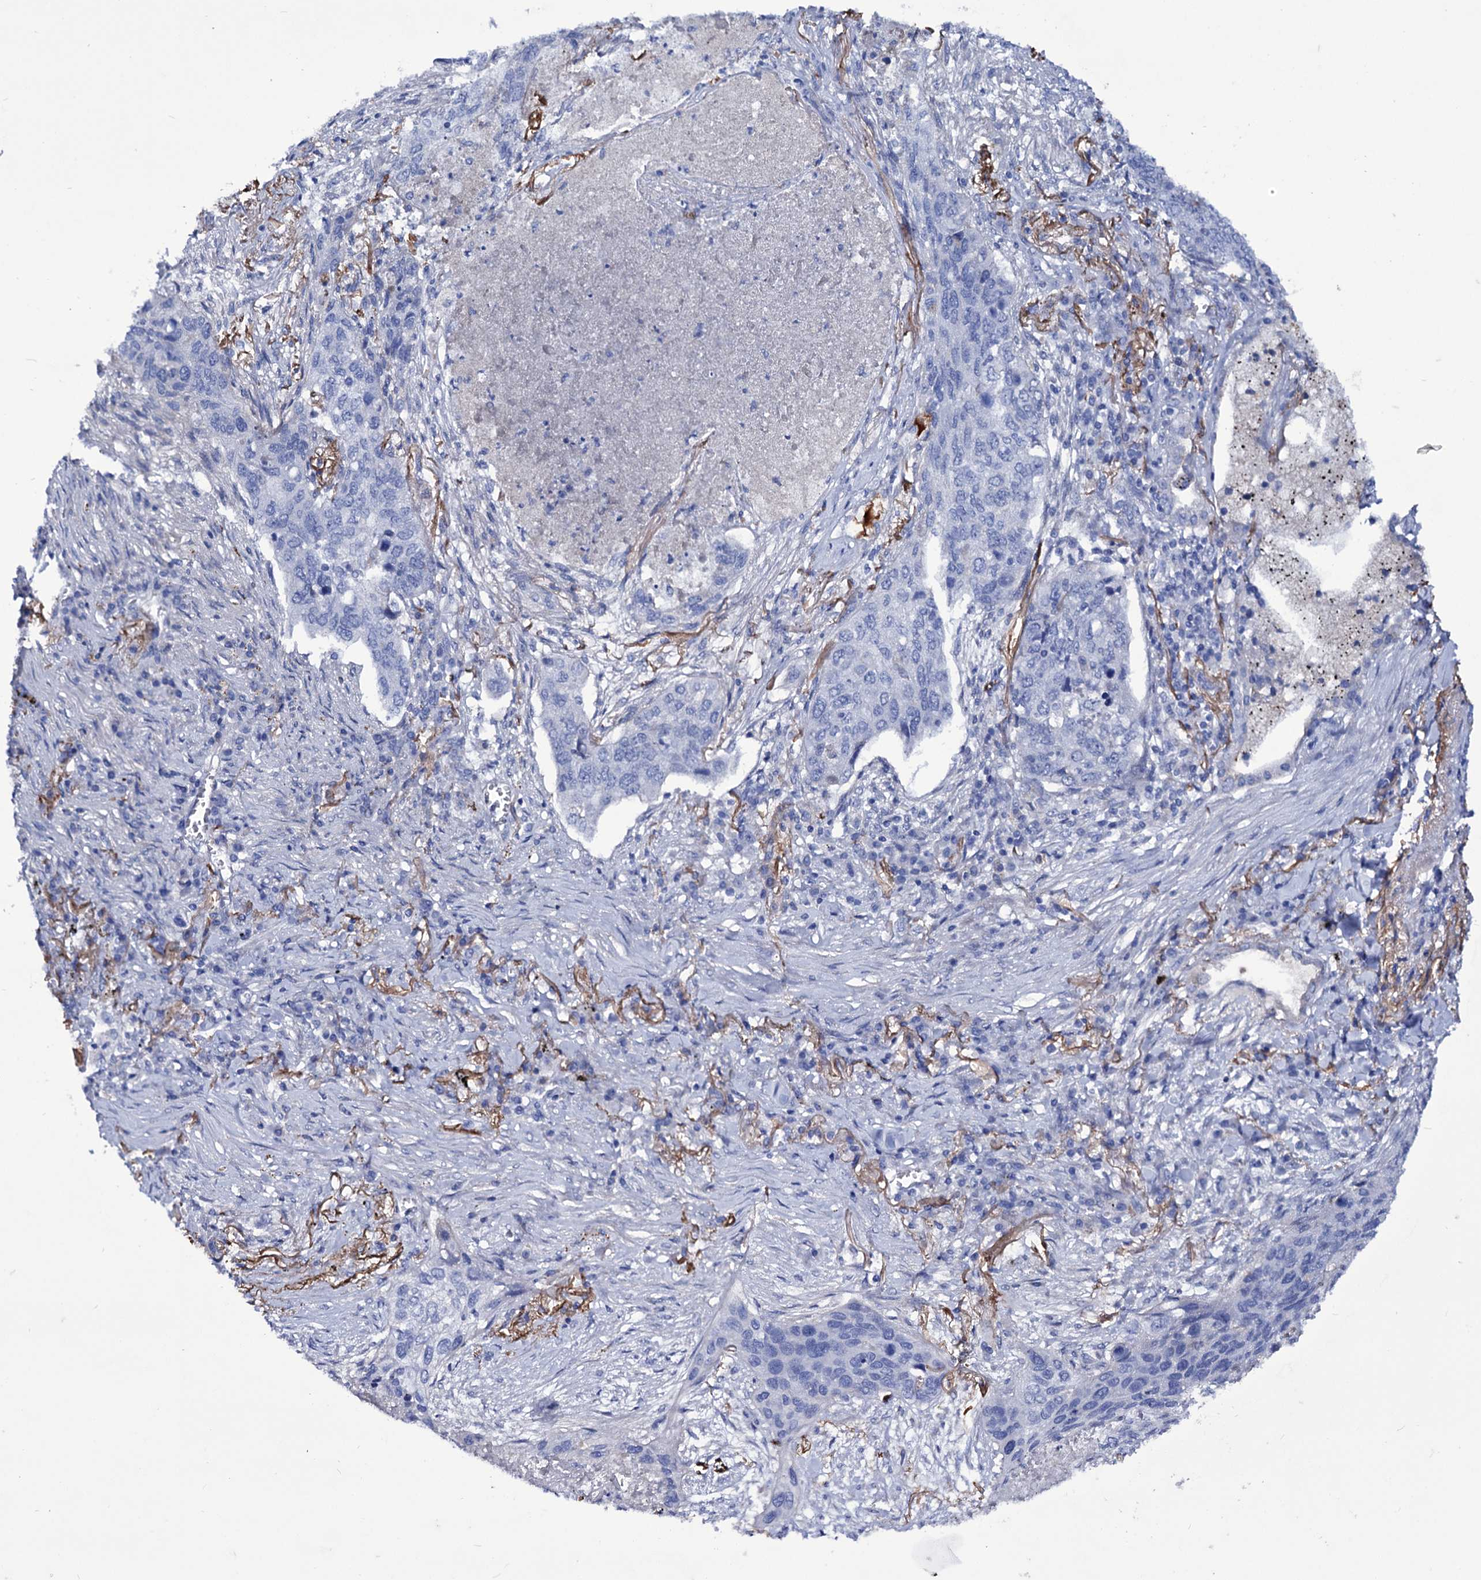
{"staining": {"intensity": "negative", "quantity": "none", "location": "none"}, "tissue": "lung cancer", "cell_type": "Tumor cells", "image_type": "cancer", "snomed": [{"axis": "morphology", "description": "Squamous cell carcinoma, NOS"}, {"axis": "topography", "description": "Lung"}], "caption": "Histopathology image shows no significant protein staining in tumor cells of lung cancer (squamous cell carcinoma). The staining is performed using DAB brown chromogen with nuclei counter-stained in using hematoxylin.", "gene": "AXL", "patient": {"sex": "female", "age": 63}}